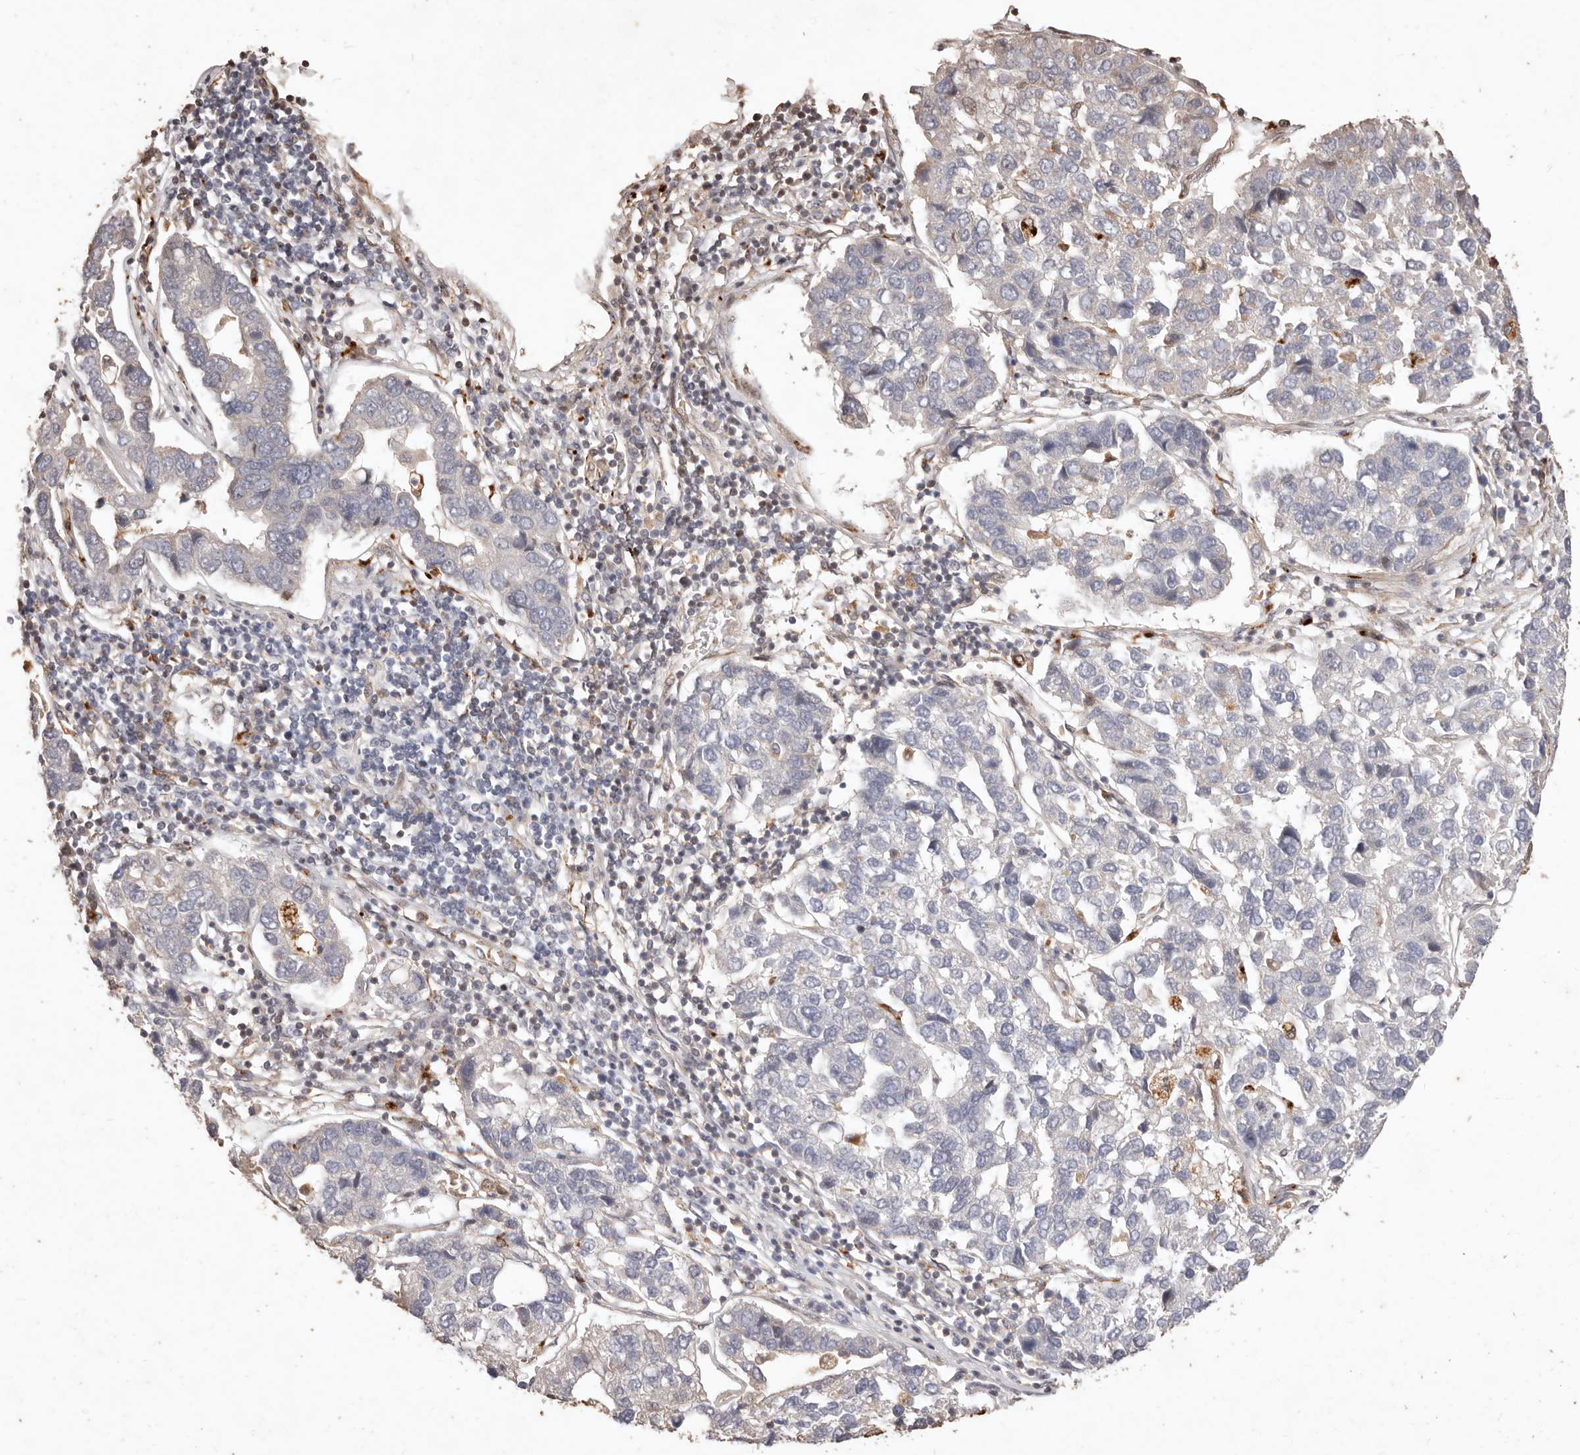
{"staining": {"intensity": "negative", "quantity": "none", "location": "none"}, "tissue": "pancreatic cancer", "cell_type": "Tumor cells", "image_type": "cancer", "snomed": [{"axis": "morphology", "description": "Adenocarcinoma, NOS"}, {"axis": "topography", "description": "Pancreas"}], "caption": "Immunohistochemistry (IHC) photomicrograph of neoplastic tissue: human adenocarcinoma (pancreatic) stained with DAB (3,3'-diaminobenzidine) shows no significant protein staining in tumor cells.", "gene": "KIF9", "patient": {"sex": "female", "age": 61}}